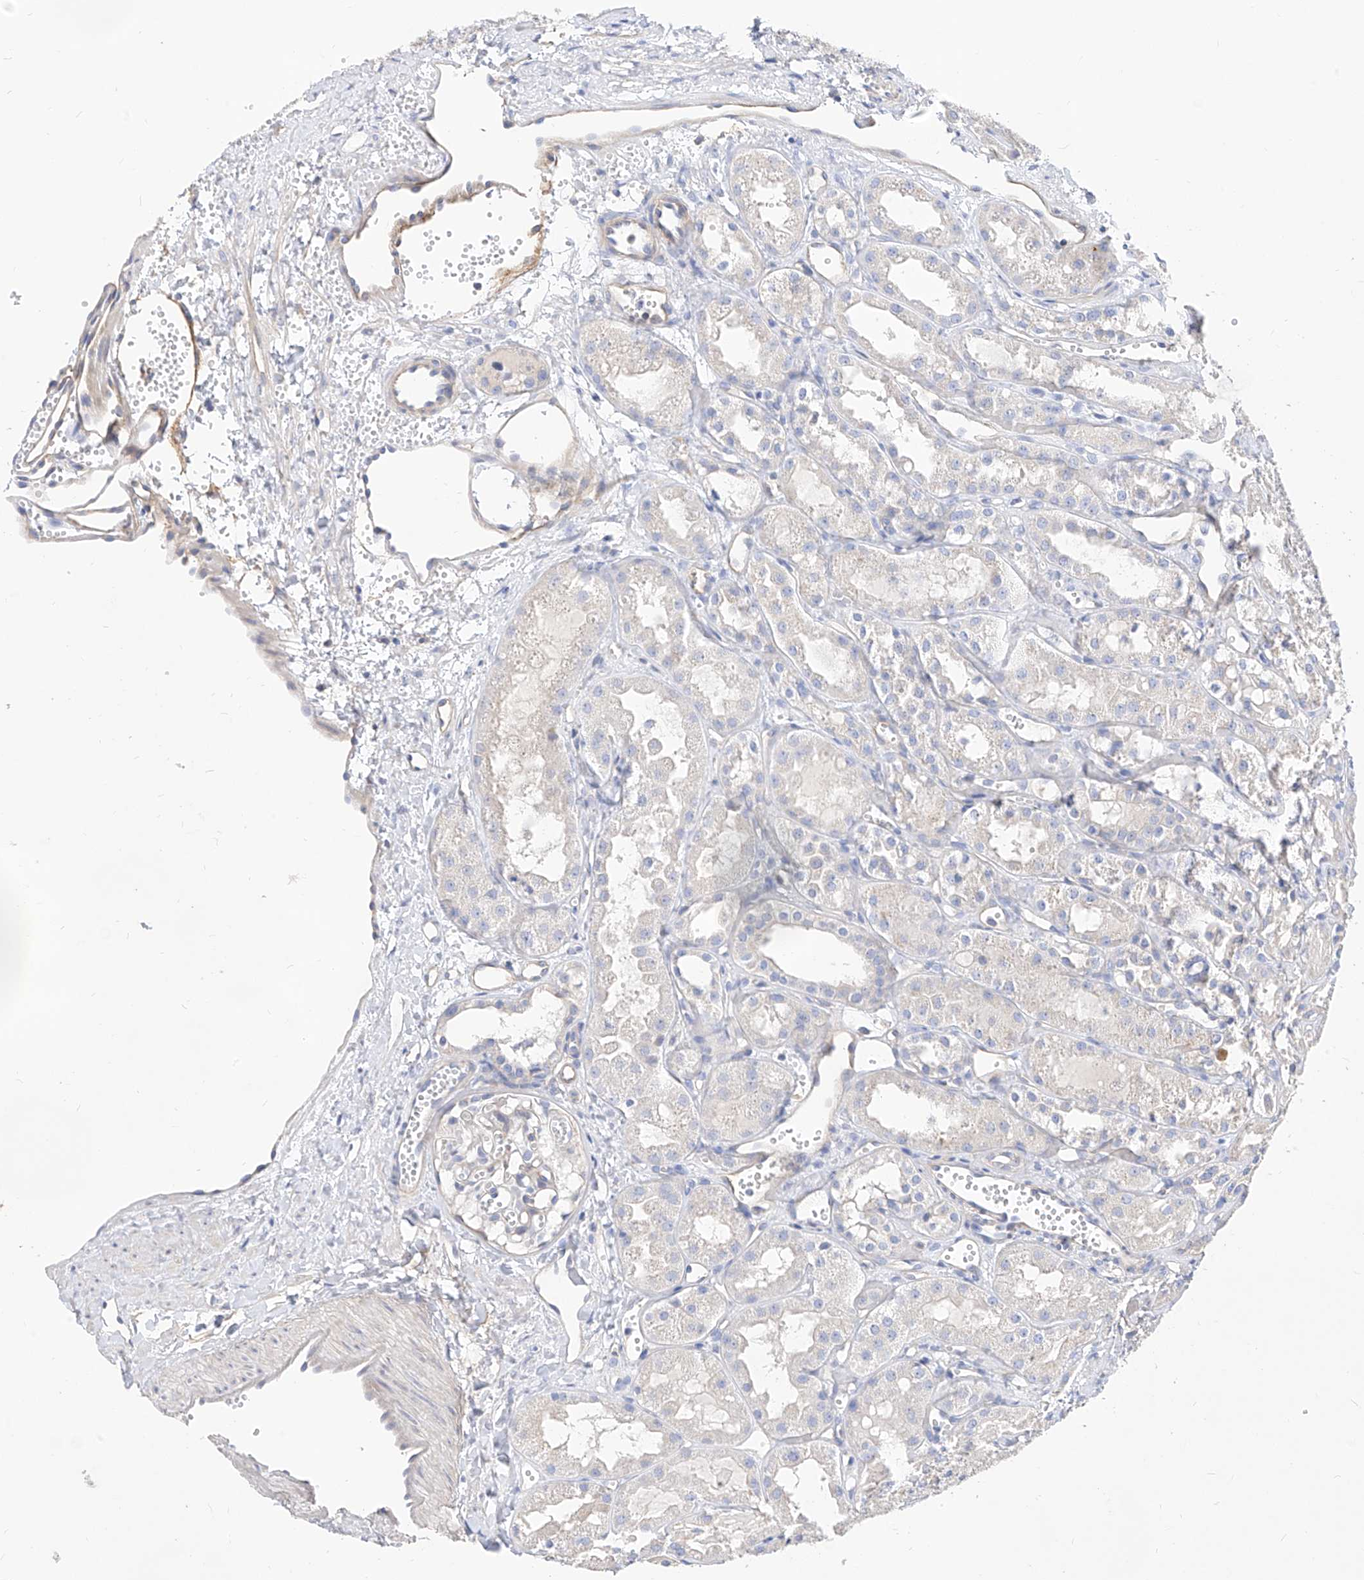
{"staining": {"intensity": "weak", "quantity": "<25%", "location": "cytoplasmic/membranous"}, "tissue": "kidney", "cell_type": "Cells in glomeruli", "image_type": "normal", "snomed": [{"axis": "morphology", "description": "Normal tissue, NOS"}, {"axis": "topography", "description": "Kidney"}], "caption": "Cells in glomeruli are negative for brown protein staining in normal kidney. The staining was performed using DAB to visualize the protein expression in brown, while the nuclei were stained in blue with hematoxylin (Magnification: 20x).", "gene": "SCGB2A1", "patient": {"sex": "male", "age": 16}}